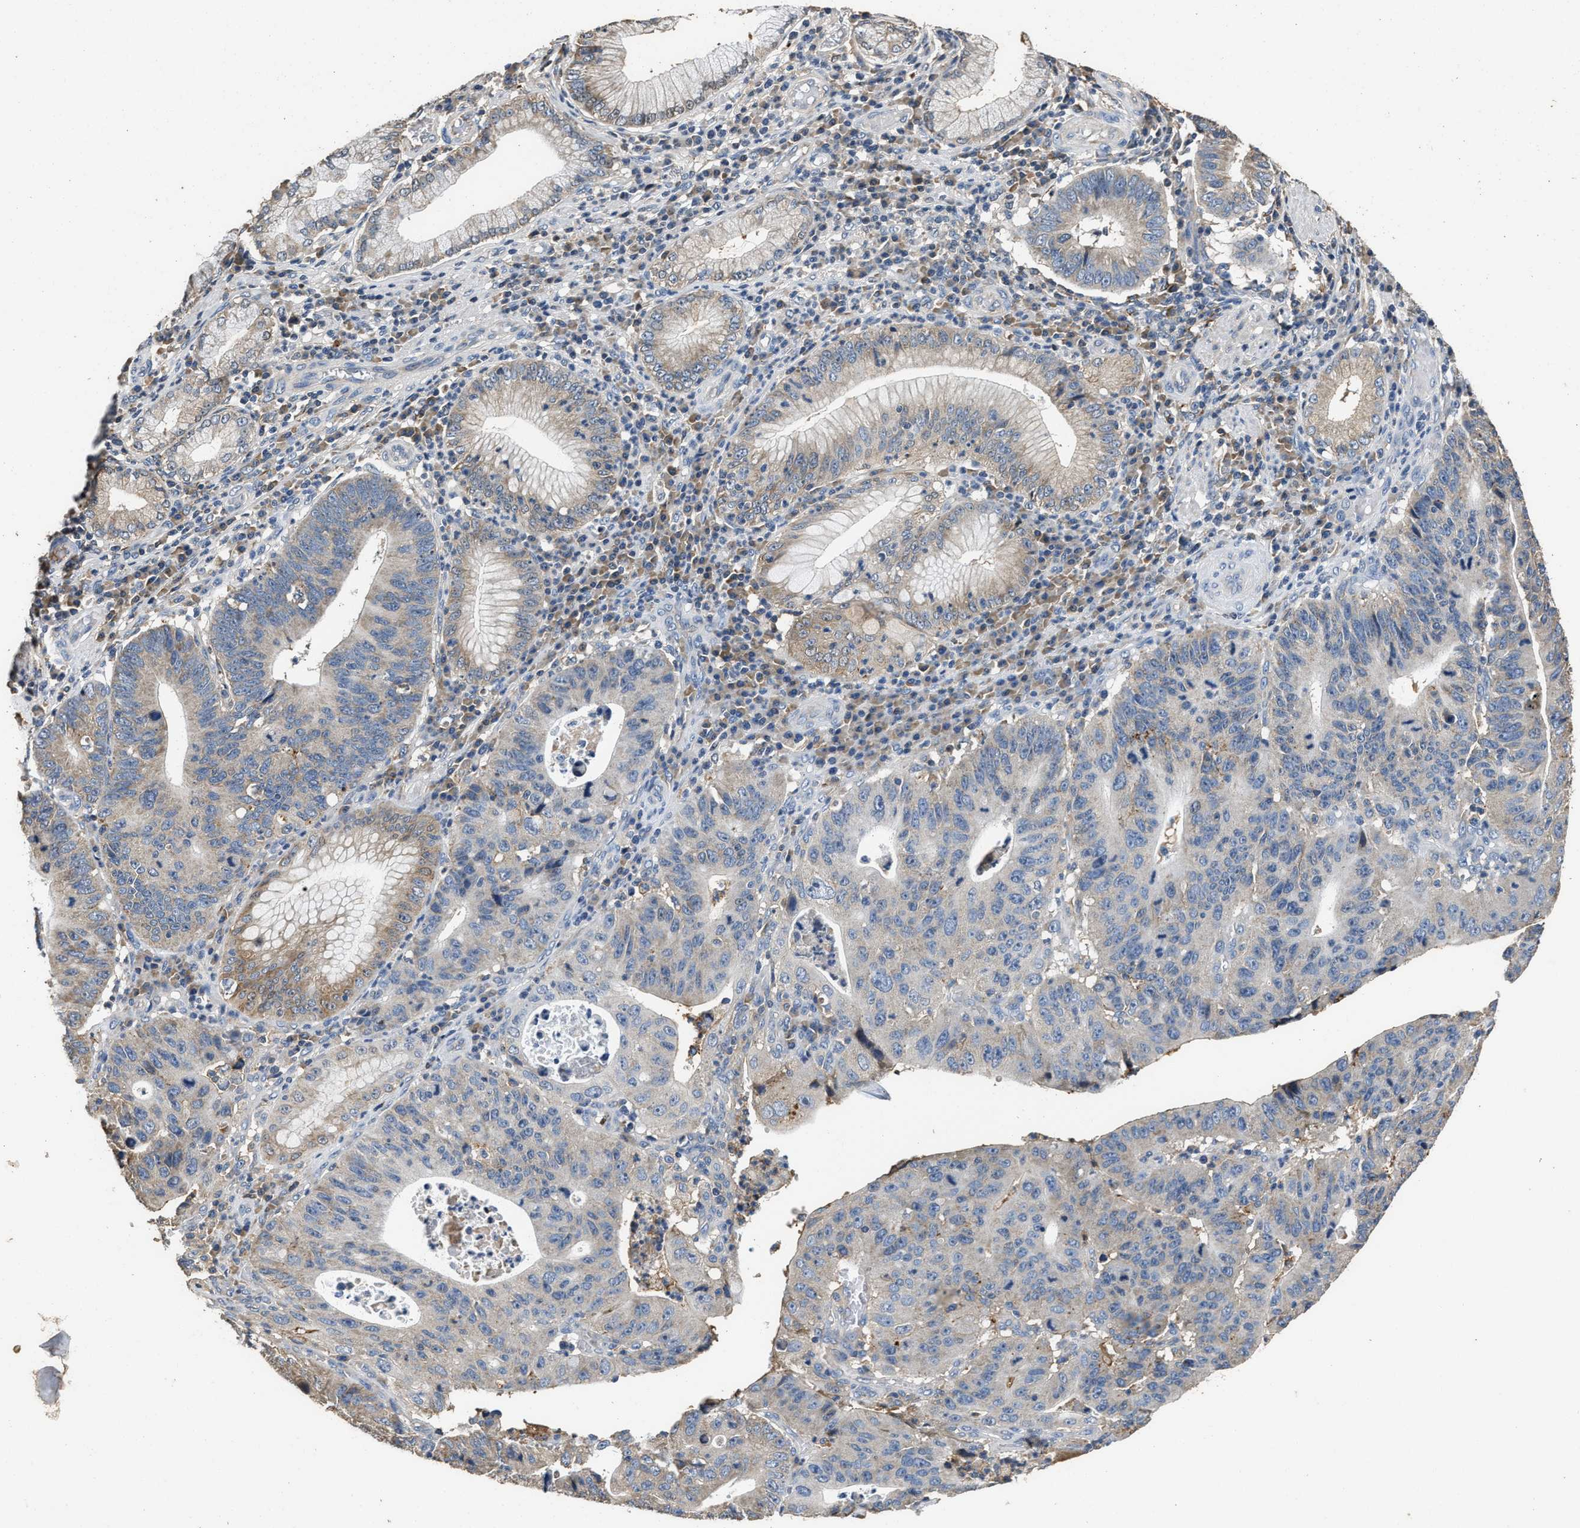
{"staining": {"intensity": "moderate", "quantity": "<25%", "location": "cytoplasmic/membranous"}, "tissue": "stomach cancer", "cell_type": "Tumor cells", "image_type": "cancer", "snomed": [{"axis": "morphology", "description": "Adenocarcinoma, NOS"}, {"axis": "topography", "description": "Stomach"}], "caption": "Immunohistochemistry image of stomach adenocarcinoma stained for a protein (brown), which reveals low levels of moderate cytoplasmic/membranous expression in about <25% of tumor cells.", "gene": "C3", "patient": {"sex": "male", "age": 59}}